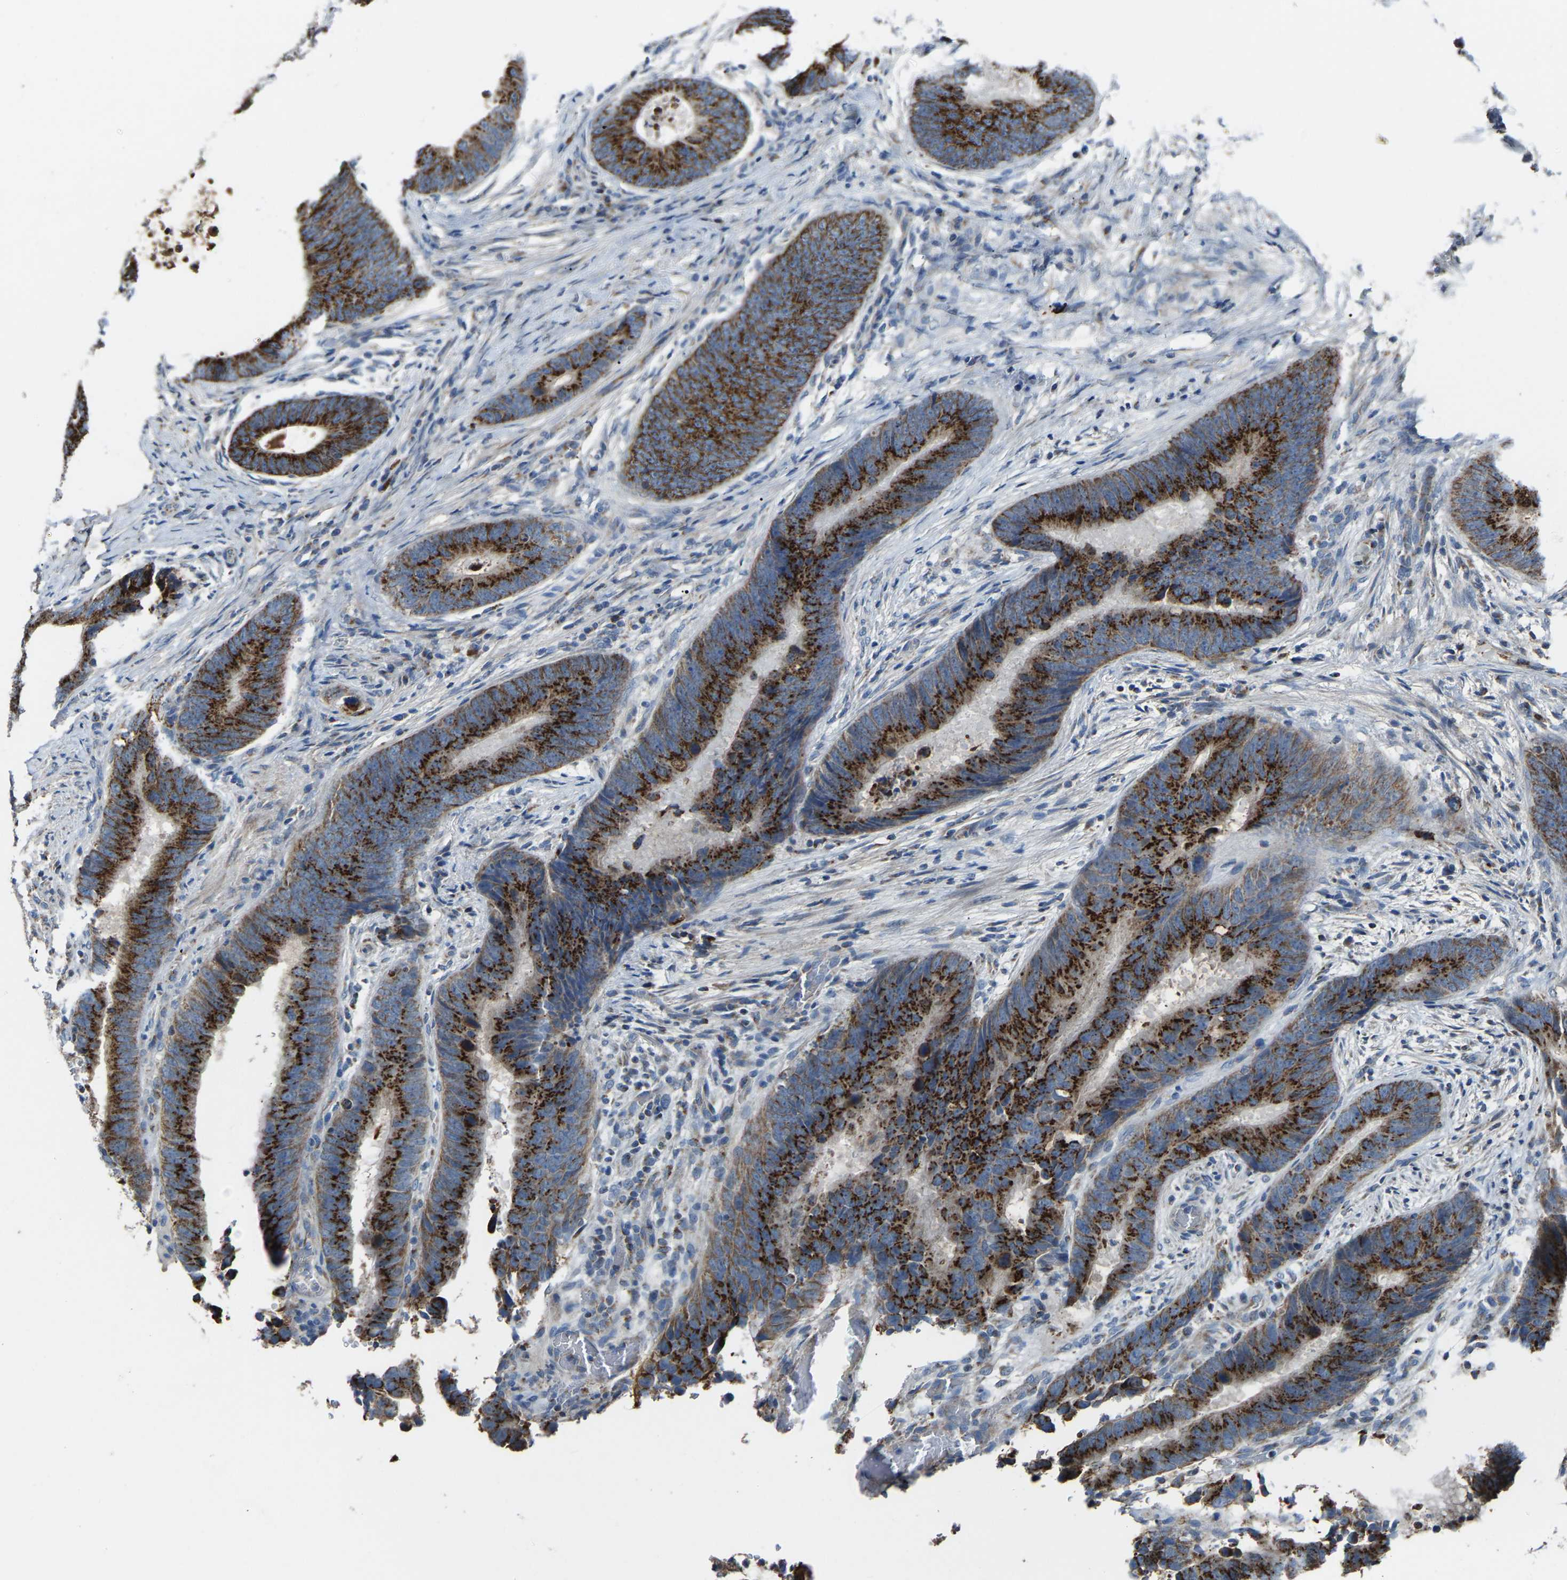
{"staining": {"intensity": "strong", "quantity": ">75%", "location": "cytoplasmic/membranous"}, "tissue": "colorectal cancer", "cell_type": "Tumor cells", "image_type": "cancer", "snomed": [{"axis": "morphology", "description": "Adenocarcinoma, NOS"}, {"axis": "topography", "description": "Colon"}], "caption": "Colorectal cancer was stained to show a protein in brown. There is high levels of strong cytoplasmic/membranous staining in approximately >75% of tumor cells. (Brightfield microscopy of DAB IHC at high magnification).", "gene": "CANT1", "patient": {"sex": "male", "age": 56}}